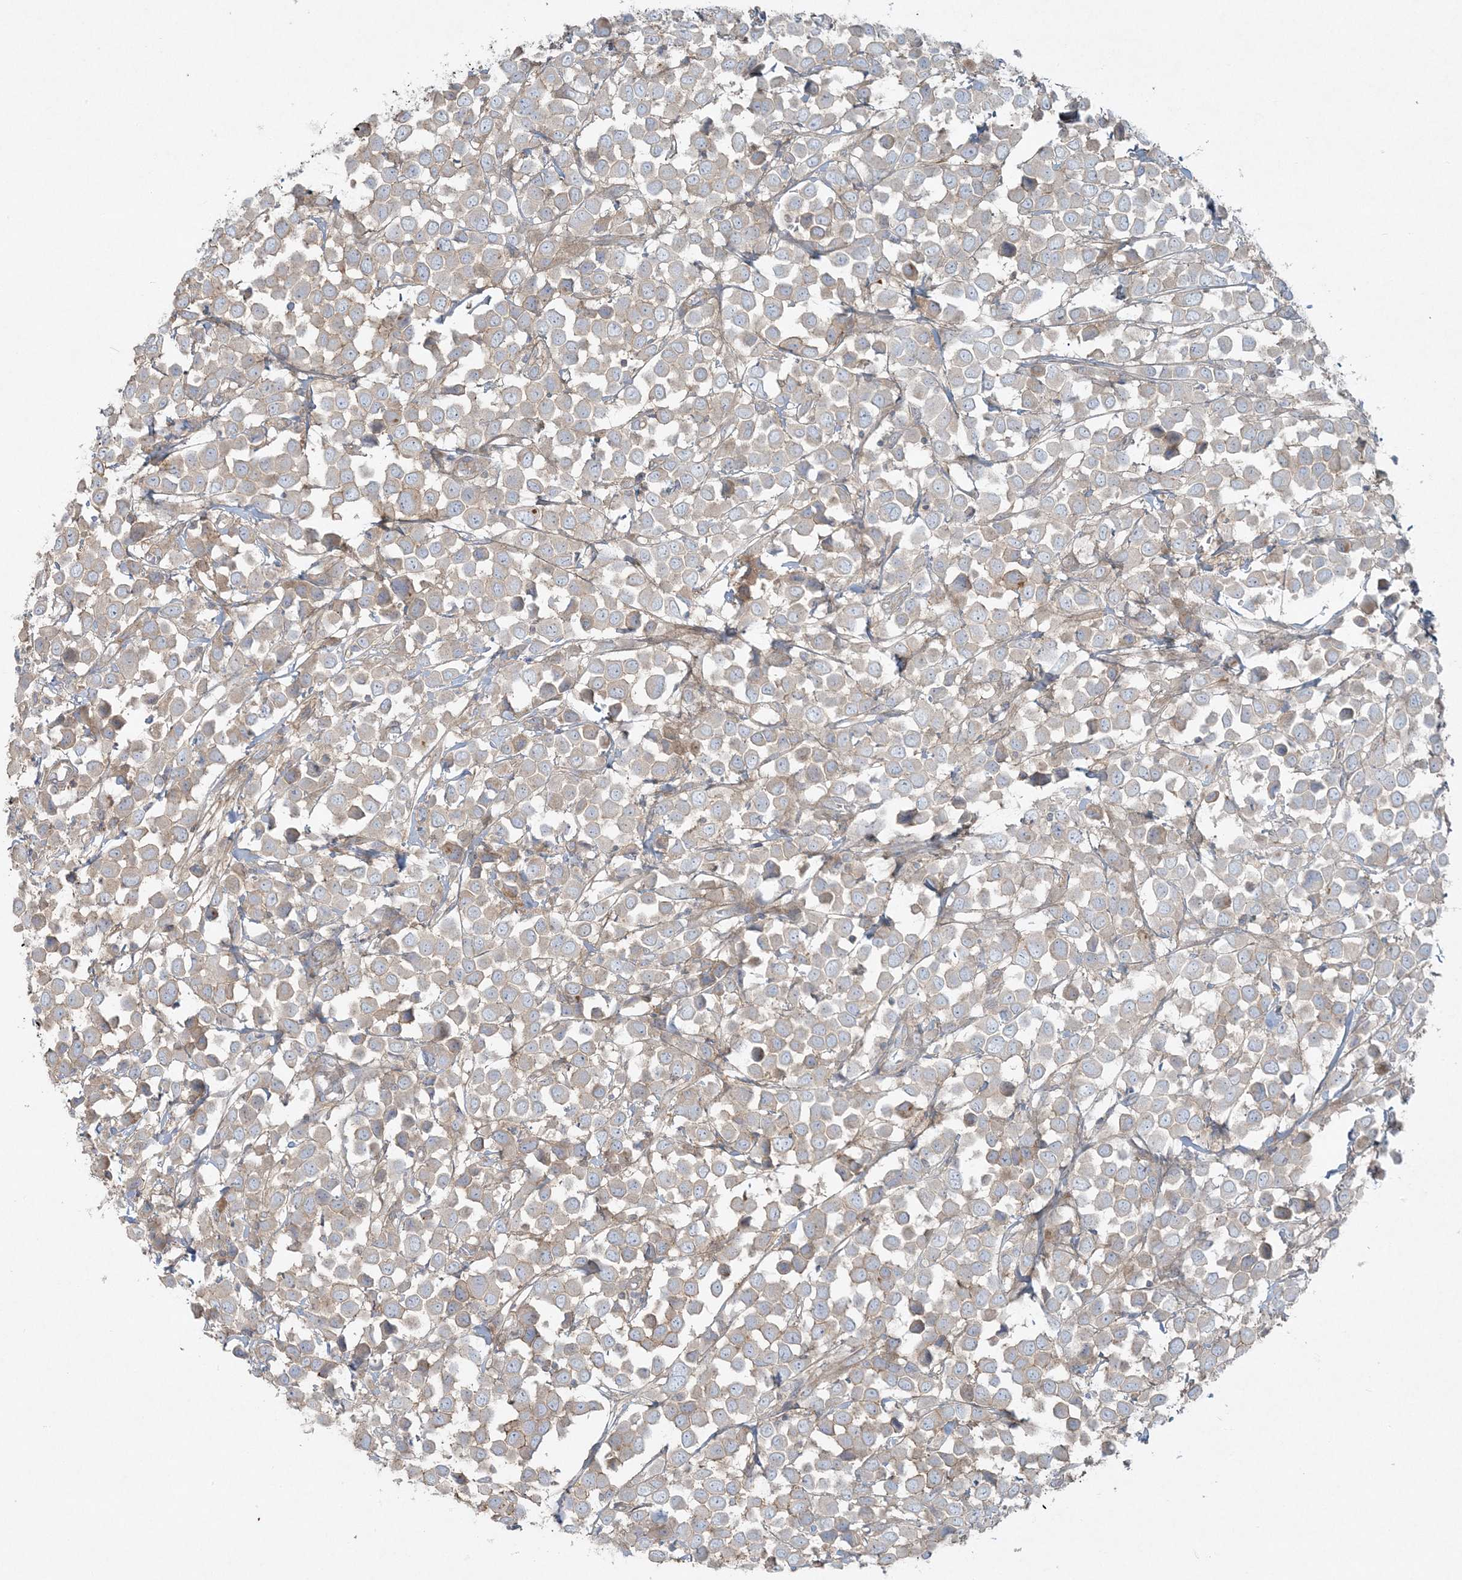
{"staining": {"intensity": "weak", "quantity": ">75%", "location": "cytoplasmic/membranous"}, "tissue": "breast cancer", "cell_type": "Tumor cells", "image_type": "cancer", "snomed": [{"axis": "morphology", "description": "Duct carcinoma"}, {"axis": "topography", "description": "Breast"}], "caption": "An immunohistochemistry micrograph of neoplastic tissue is shown. Protein staining in brown highlights weak cytoplasmic/membranous positivity in breast infiltrating ductal carcinoma within tumor cells.", "gene": "PIK3R4", "patient": {"sex": "female", "age": 61}}